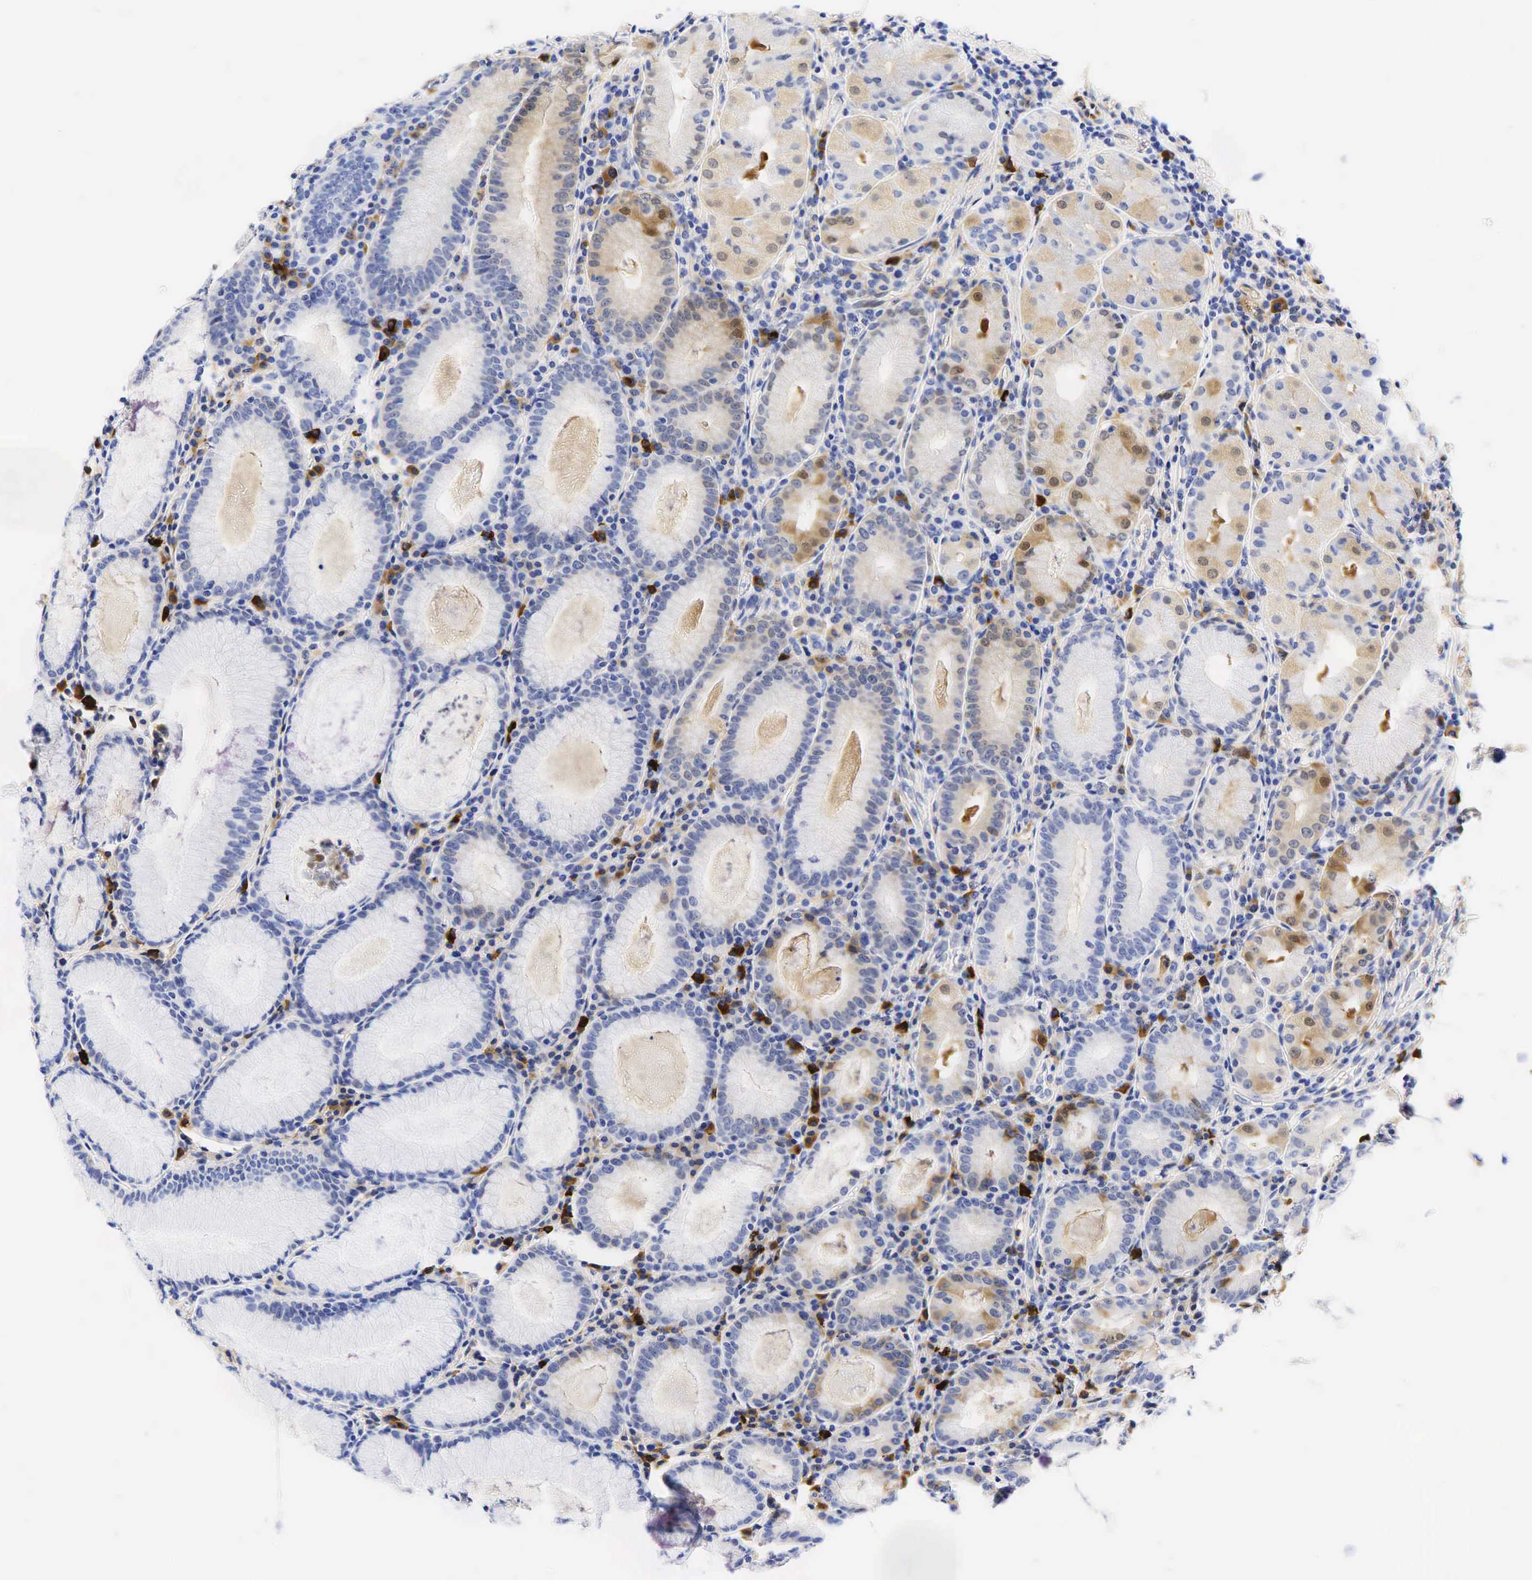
{"staining": {"intensity": "weak", "quantity": "25%-75%", "location": "cytoplasmic/membranous,nuclear"}, "tissue": "stomach", "cell_type": "Glandular cells", "image_type": "normal", "snomed": [{"axis": "morphology", "description": "Normal tissue, NOS"}, {"axis": "topography", "description": "Stomach, lower"}], "caption": "Immunohistochemistry photomicrograph of unremarkable stomach: stomach stained using immunohistochemistry shows low levels of weak protein expression localized specifically in the cytoplasmic/membranous,nuclear of glandular cells, appearing as a cytoplasmic/membranous,nuclear brown color.", "gene": "TNFRSF8", "patient": {"sex": "female", "age": 43}}